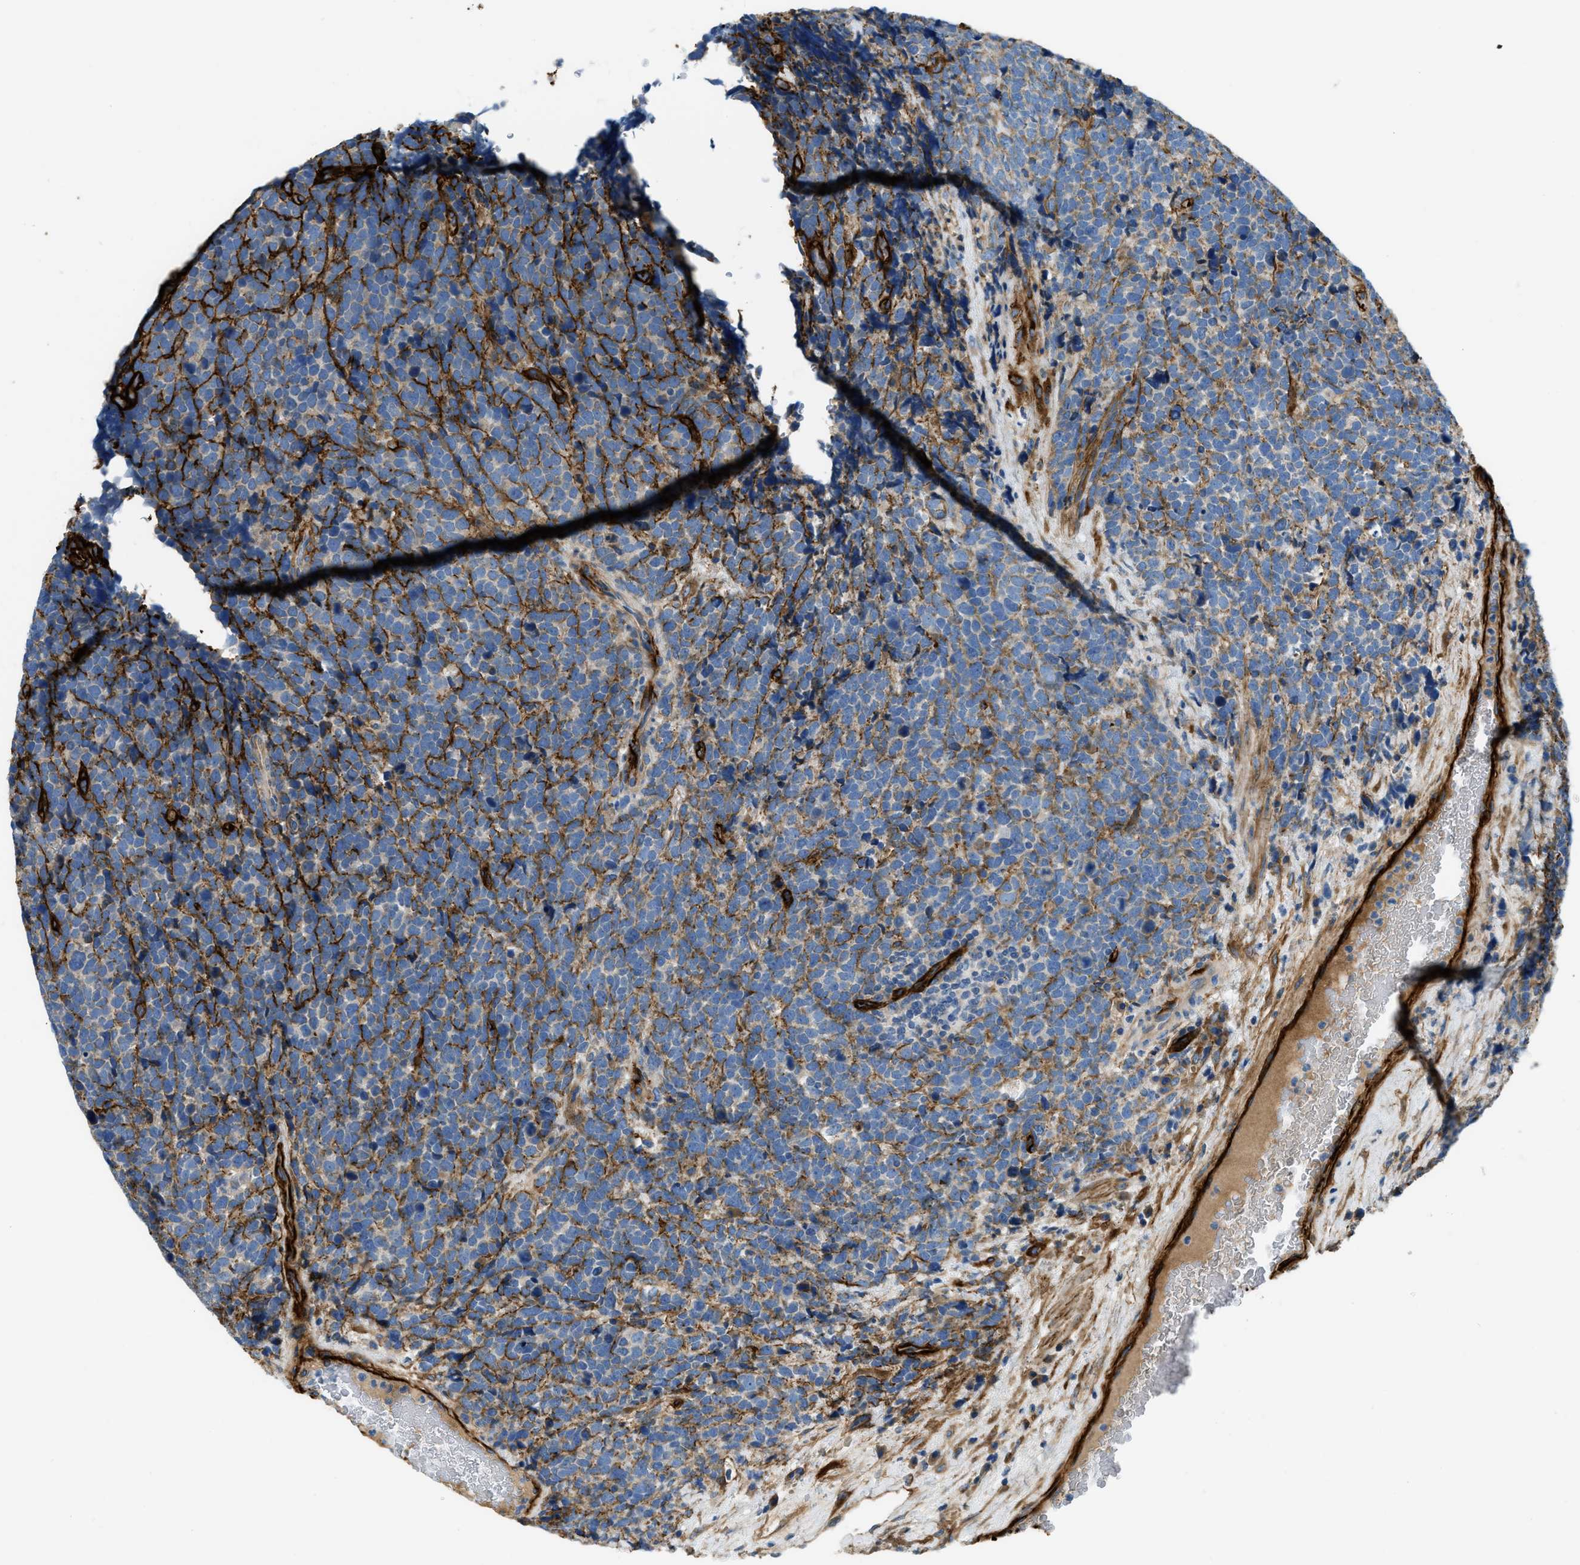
{"staining": {"intensity": "moderate", "quantity": ">75%", "location": "cytoplasmic/membranous"}, "tissue": "urothelial cancer", "cell_type": "Tumor cells", "image_type": "cancer", "snomed": [{"axis": "morphology", "description": "Urothelial carcinoma, High grade"}, {"axis": "topography", "description": "Urinary bladder"}], "caption": "Human urothelial carcinoma (high-grade) stained for a protein (brown) shows moderate cytoplasmic/membranous positive staining in approximately >75% of tumor cells.", "gene": "COL15A1", "patient": {"sex": "female", "age": 82}}